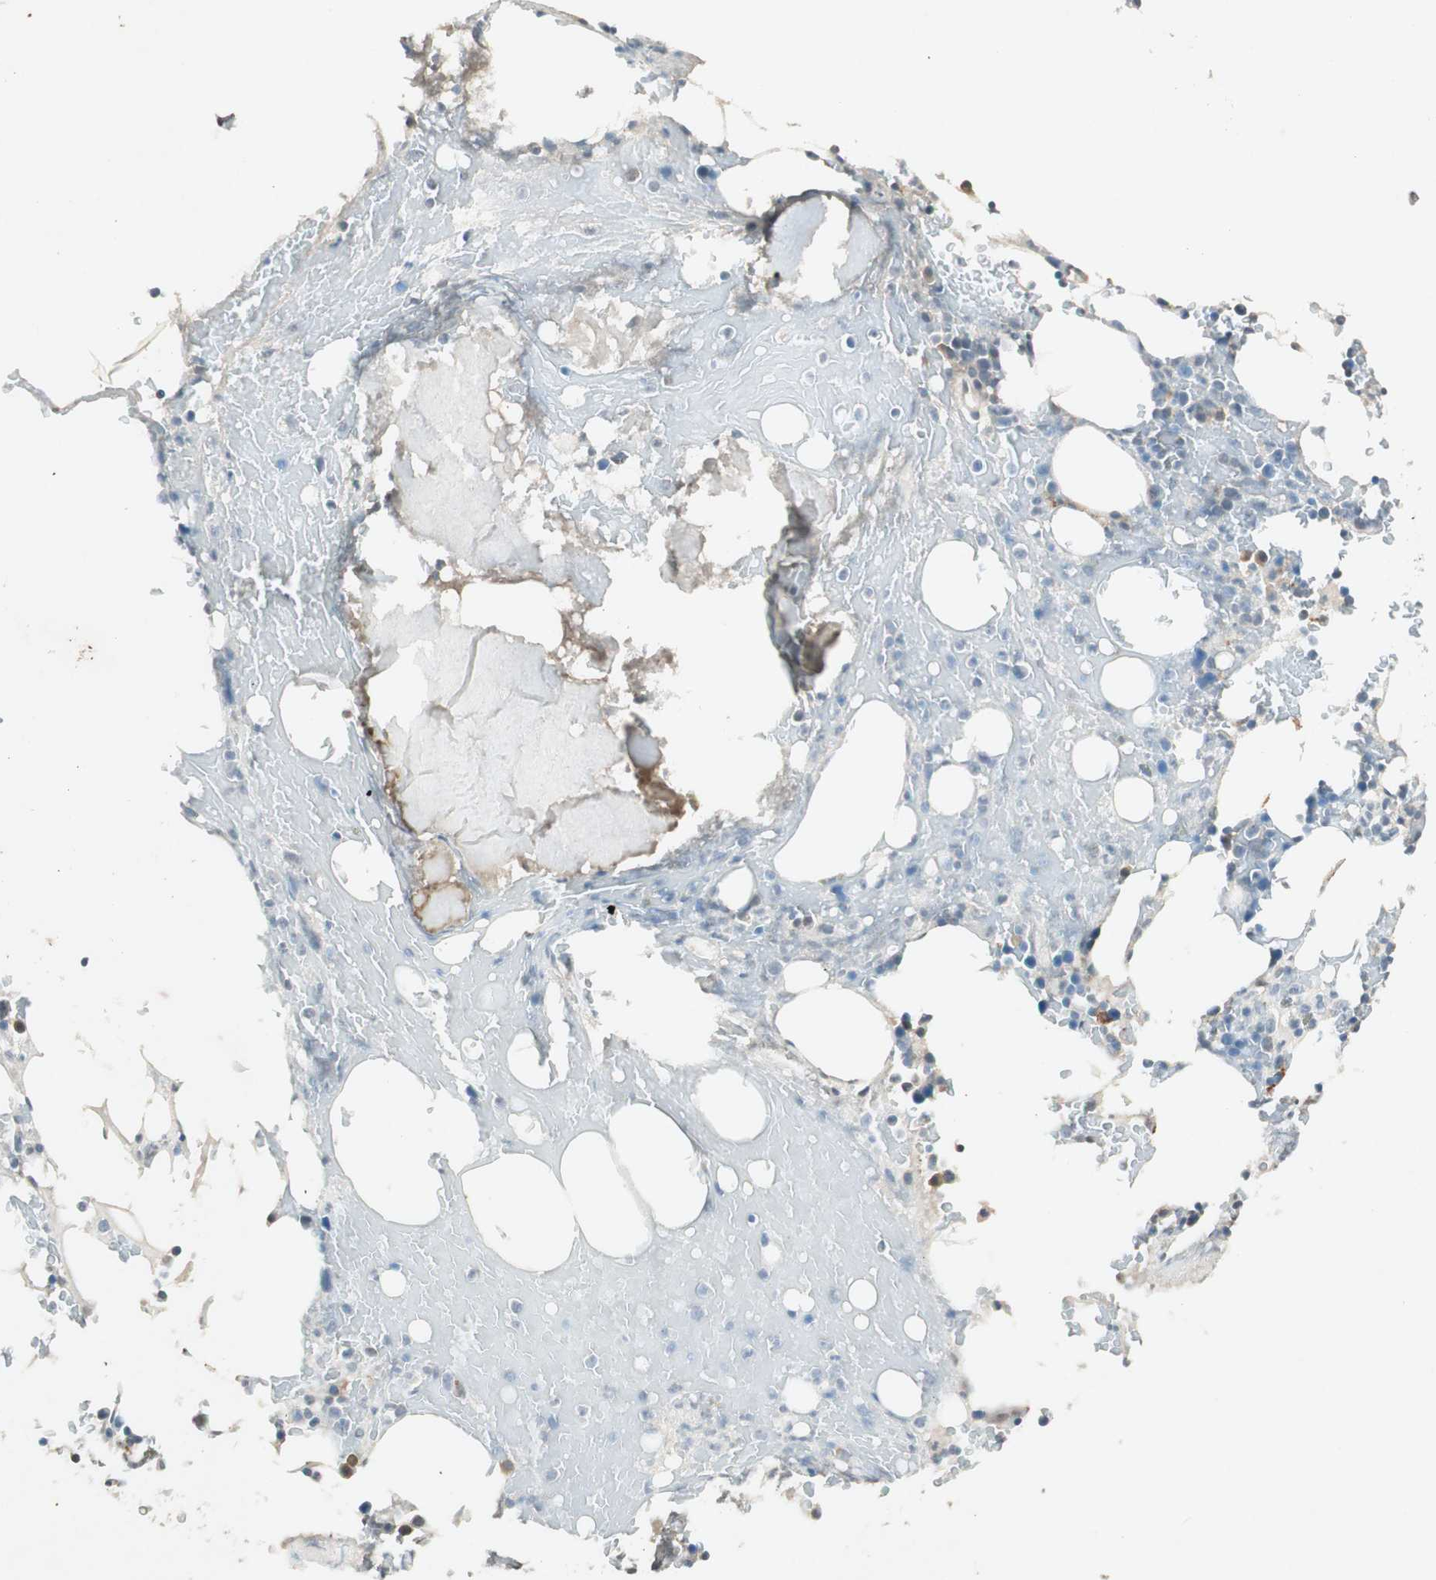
{"staining": {"intensity": "moderate", "quantity": "<25%", "location": "cytoplasmic/membranous"}, "tissue": "bone marrow", "cell_type": "Hematopoietic cells", "image_type": "normal", "snomed": [{"axis": "morphology", "description": "Normal tissue, NOS"}, {"axis": "topography", "description": "Bone marrow"}], "caption": "Immunohistochemical staining of unremarkable human bone marrow displays moderate cytoplasmic/membranous protein positivity in about <25% of hematopoietic cells.", "gene": "NKAIN1", "patient": {"sex": "female", "age": 66}}